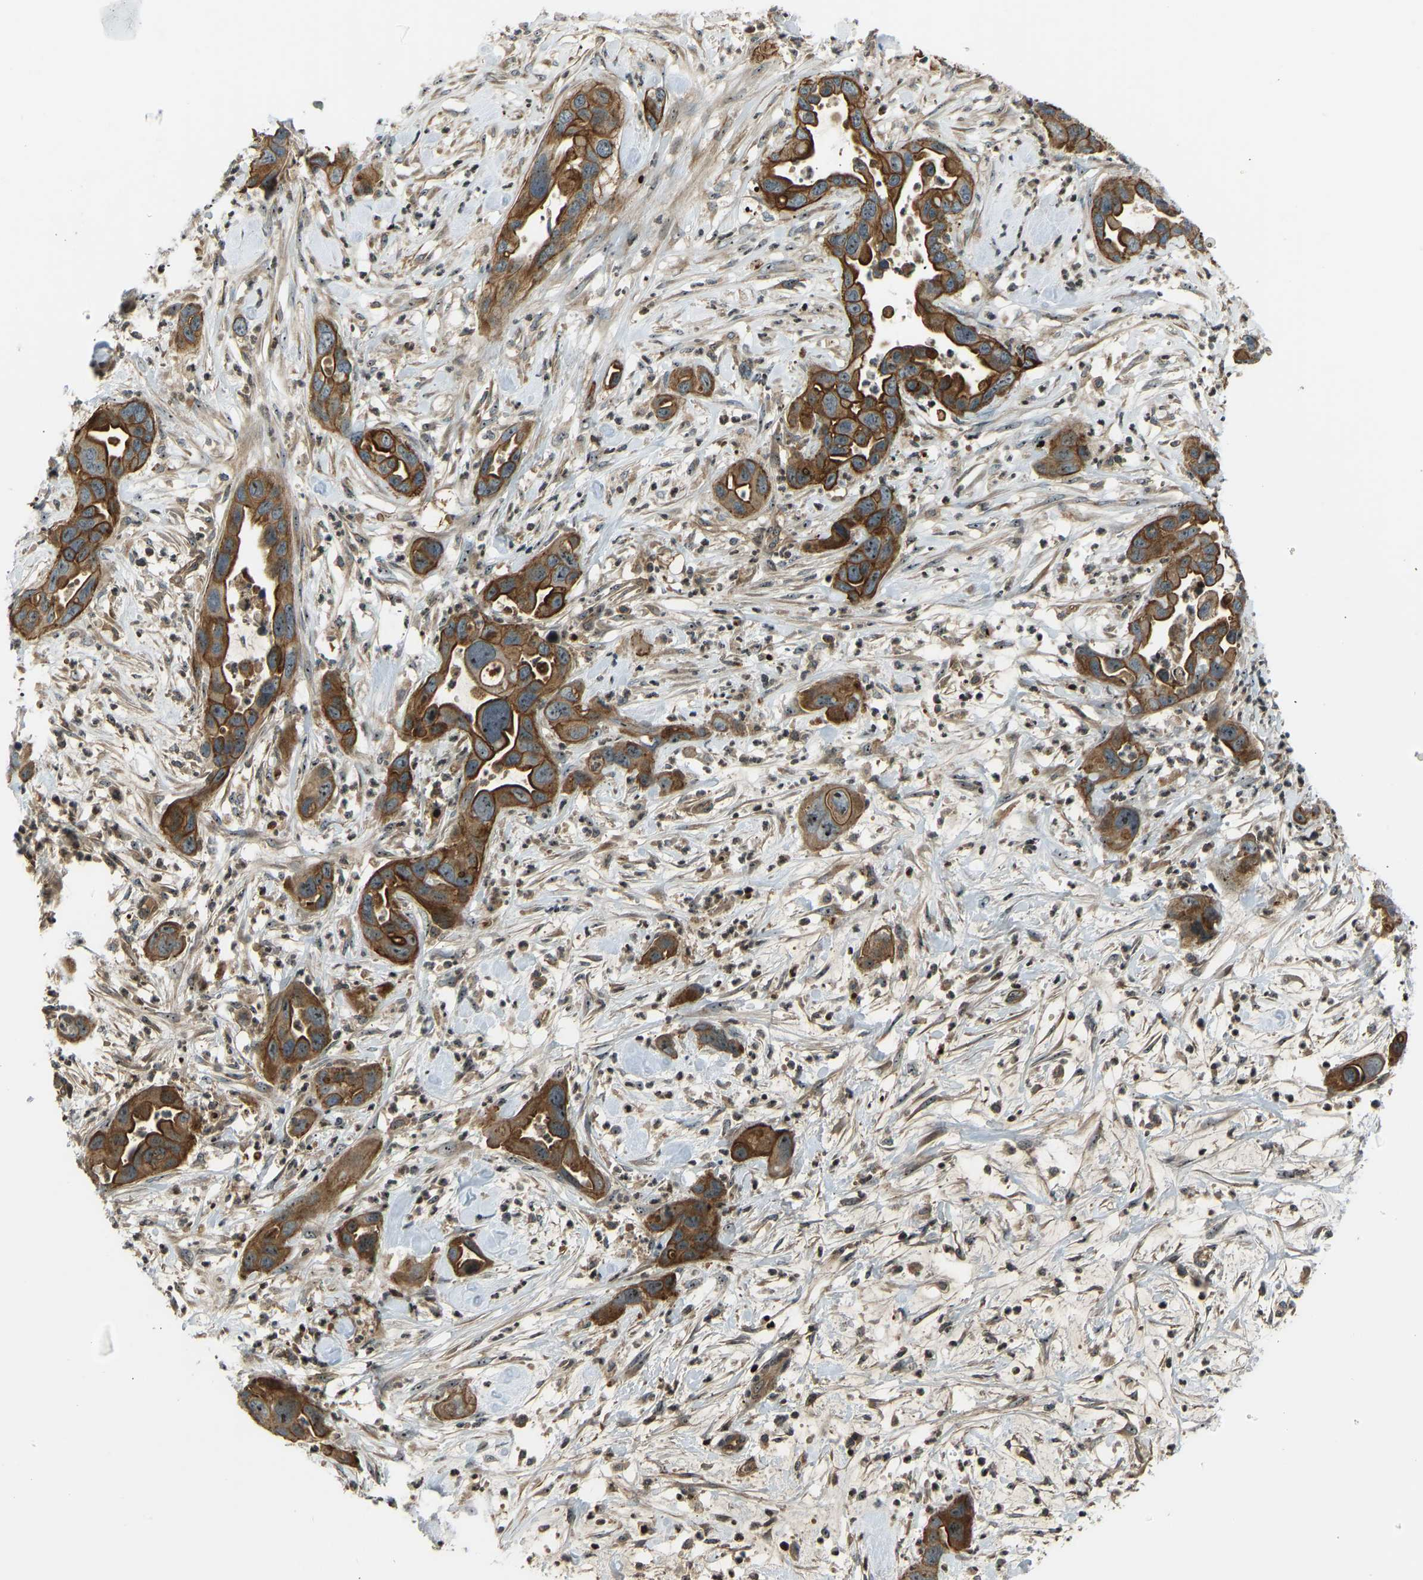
{"staining": {"intensity": "strong", "quantity": ">75%", "location": "cytoplasmic/membranous"}, "tissue": "pancreatic cancer", "cell_type": "Tumor cells", "image_type": "cancer", "snomed": [{"axis": "morphology", "description": "Adenocarcinoma, NOS"}, {"axis": "topography", "description": "Pancreas"}], "caption": "An immunohistochemistry (IHC) photomicrograph of tumor tissue is shown. Protein staining in brown labels strong cytoplasmic/membranous positivity in pancreatic cancer (adenocarcinoma) within tumor cells.", "gene": "SVOPL", "patient": {"sex": "female", "age": 71}}